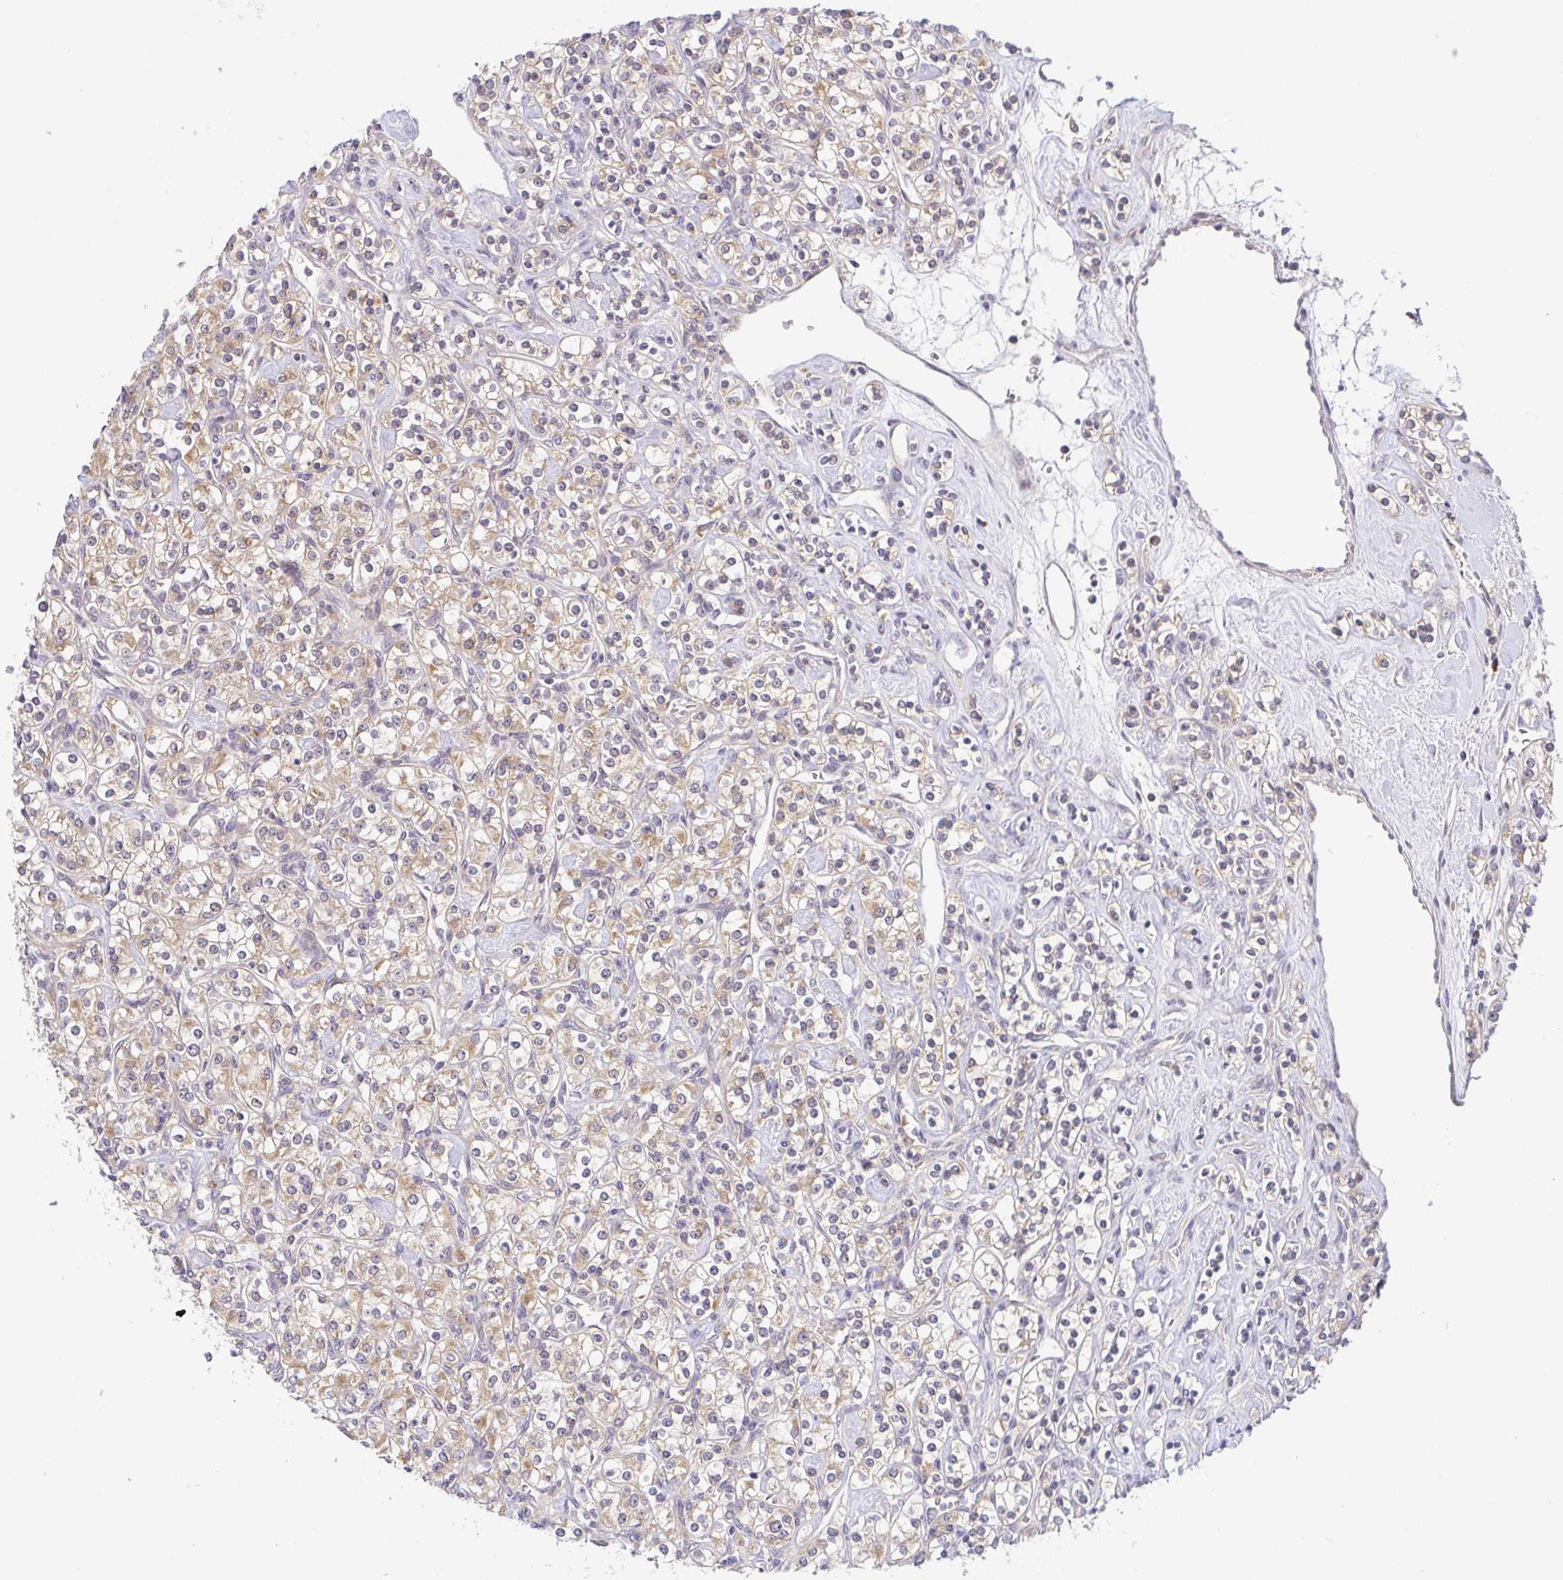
{"staining": {"intensity": "weak", "quantity": ">75%", "location": "cytoplasmic/membranous"}, "tissue": "renal cancer", "cell_type": "Tumor cells", "image_type": "cancer", "snomed": [{"axis": "morphology", "description": "Adenocarcinoma, NOS"}, {"axis": "topography", "description": "Kidney"}], "caption": "Weak cytoplasmic/membranous expression is appreciated in approximately >75% of tumor cells in adenocarcinoma (renal).", "gene": "BCL2L1", "patient": {"sex": "male", "age": 77}}